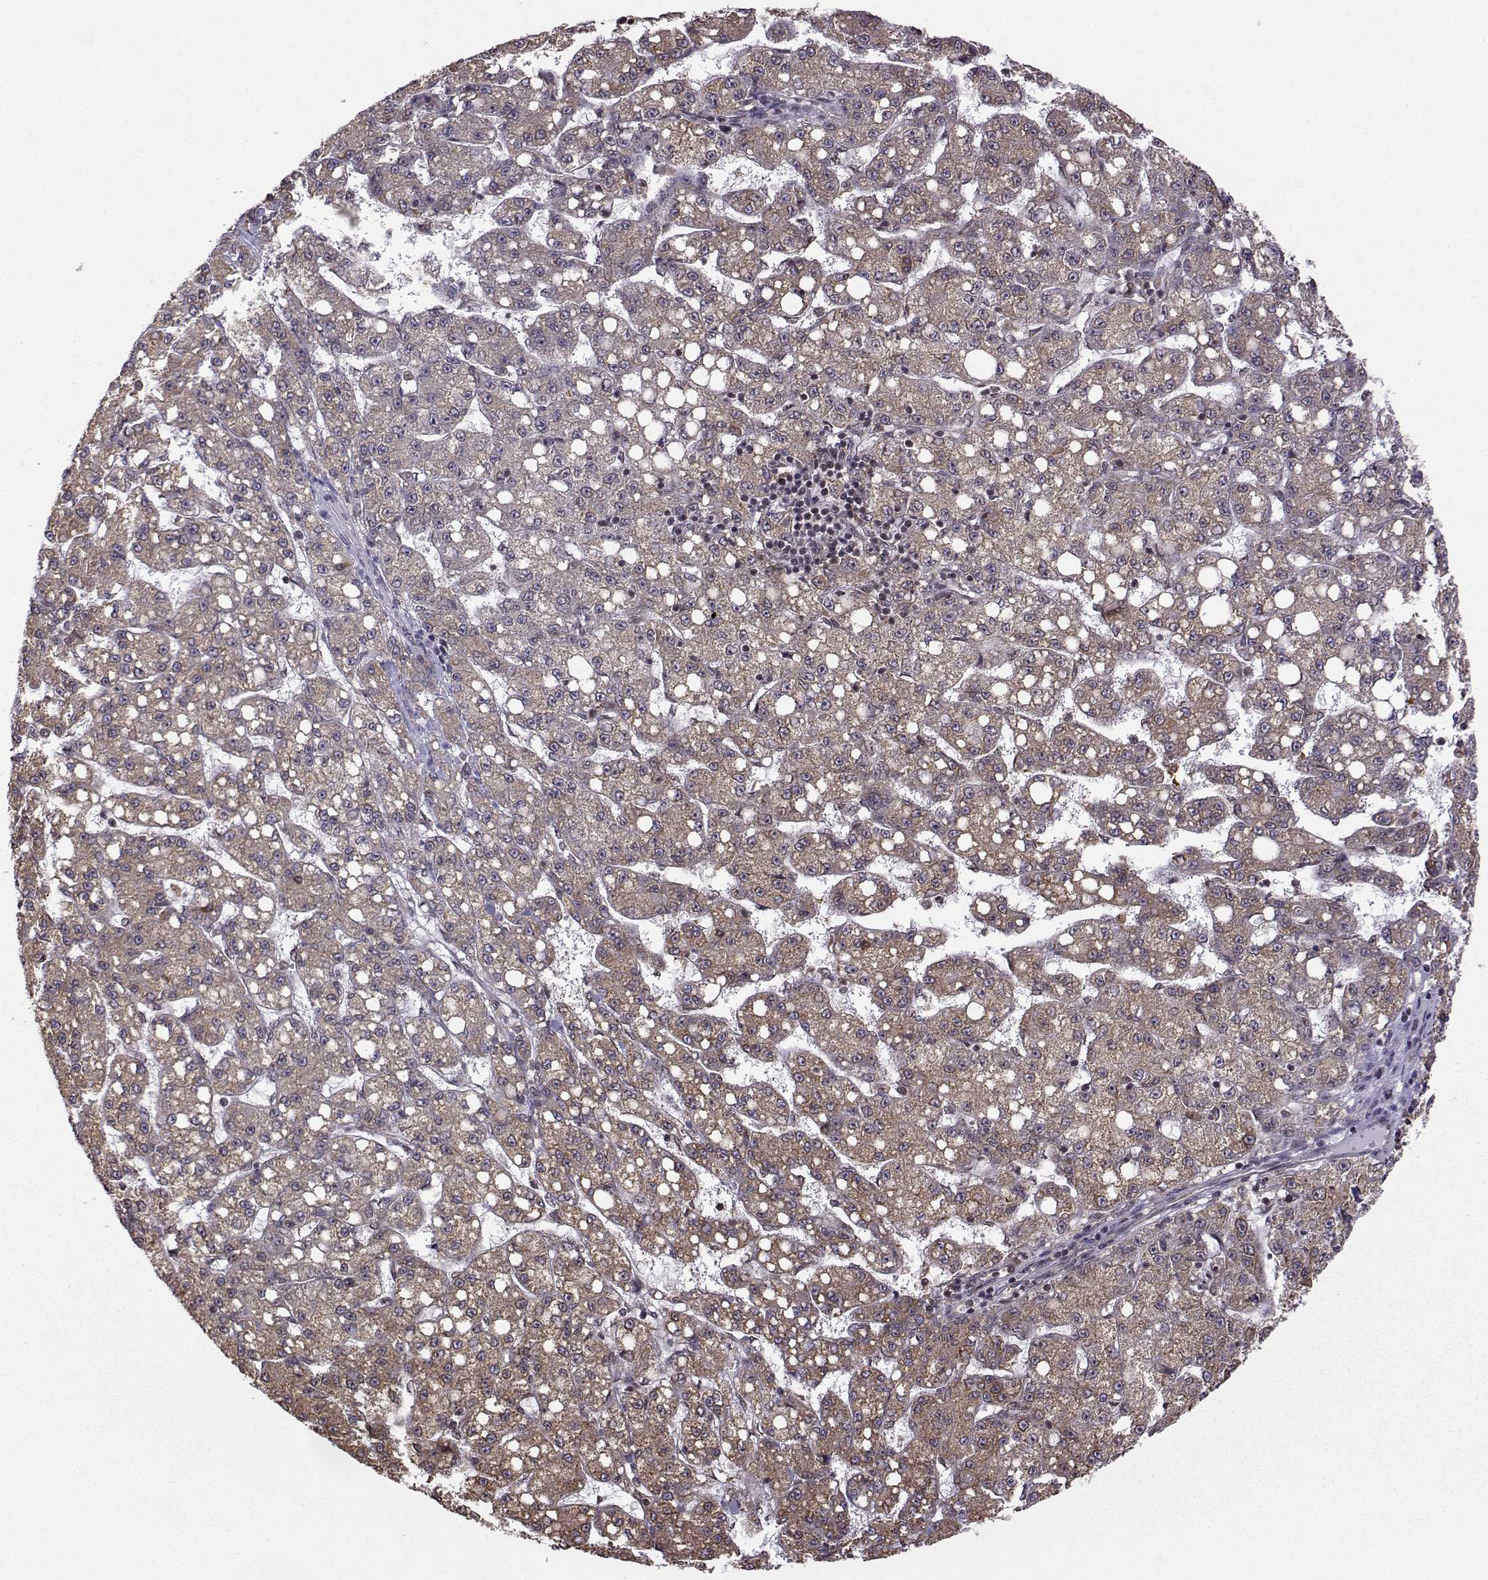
{"staining": {"intensity": "weak", "quantity": "<25%", "location": "cytoplasmic/membranous"}, "tissue": "liver cancer", "cell_type": "Tumor cells", "image_type": "cancer", "snomed": [{"axis": "morphology", "description": "Carcinoma, Hepatocellular, NOS"}, {"axis": "topography", "description": "Liver"}], "caption": "Immunohistochemistry of liver cancer displays no positivity in tumor cells.", "gene": "EZH1", "patient": {"sex": "female", "age": 65}}